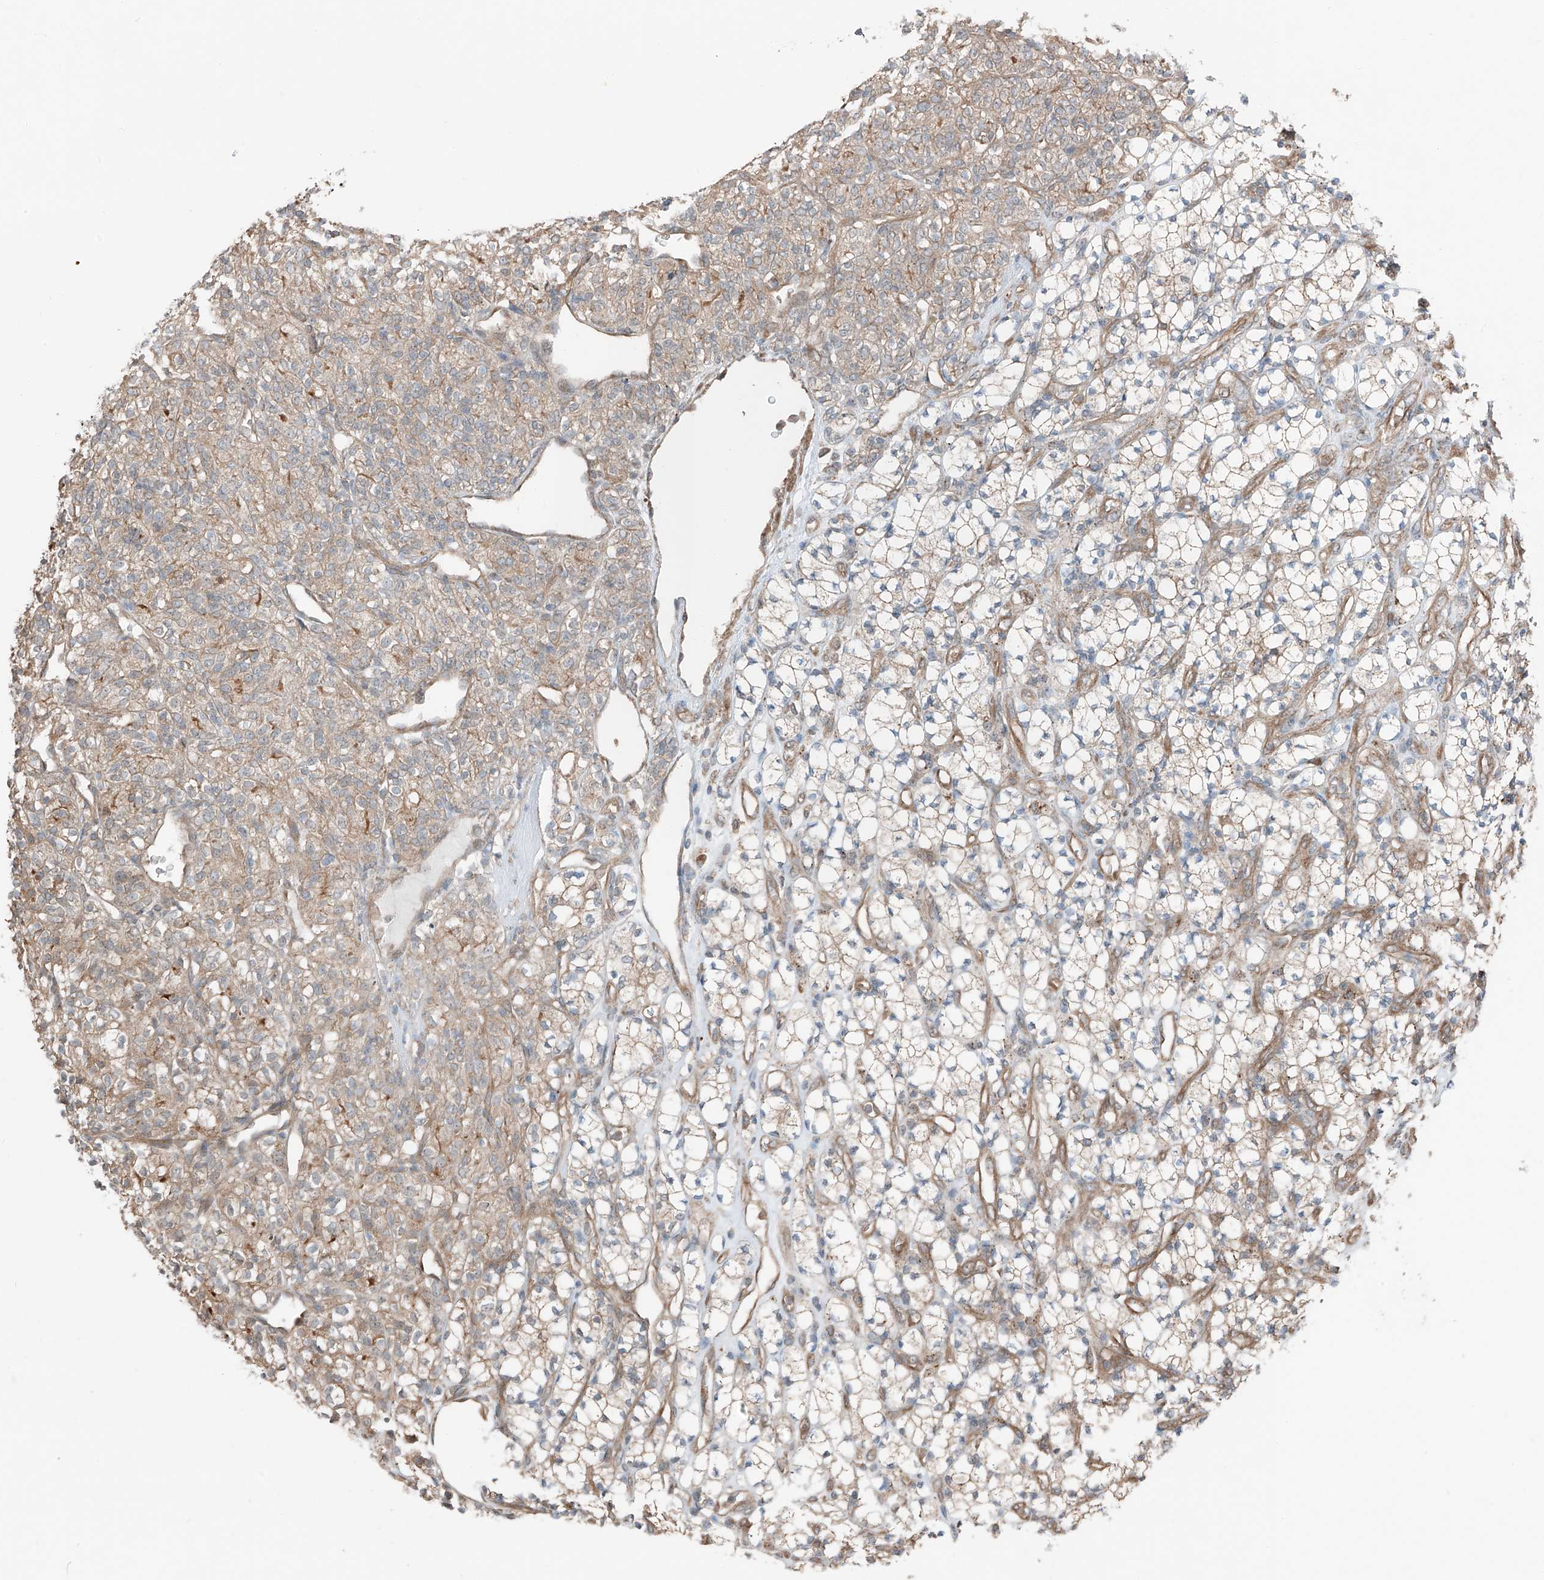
{"staining": {"intensity": "weak", "quantity": ">75%", "location": "cytoplasmic/membranous"}, "tissue": "renal cancer", "cell_type": "Tumor cells", "image_type": "cancer", "snomed": [{"axis": "morphology", "description": "Adenocarcinoma, NOS"}, {"axis": "topography", "description": "Kidney"}], "caption": "Tumor cells display low levels of weak cytoplasmic/membranous expression in approximately >75% of cells in adenocarcinoma (renal).", "gene": "CEP162", "patient": {"sex": "male", "age": 77}}